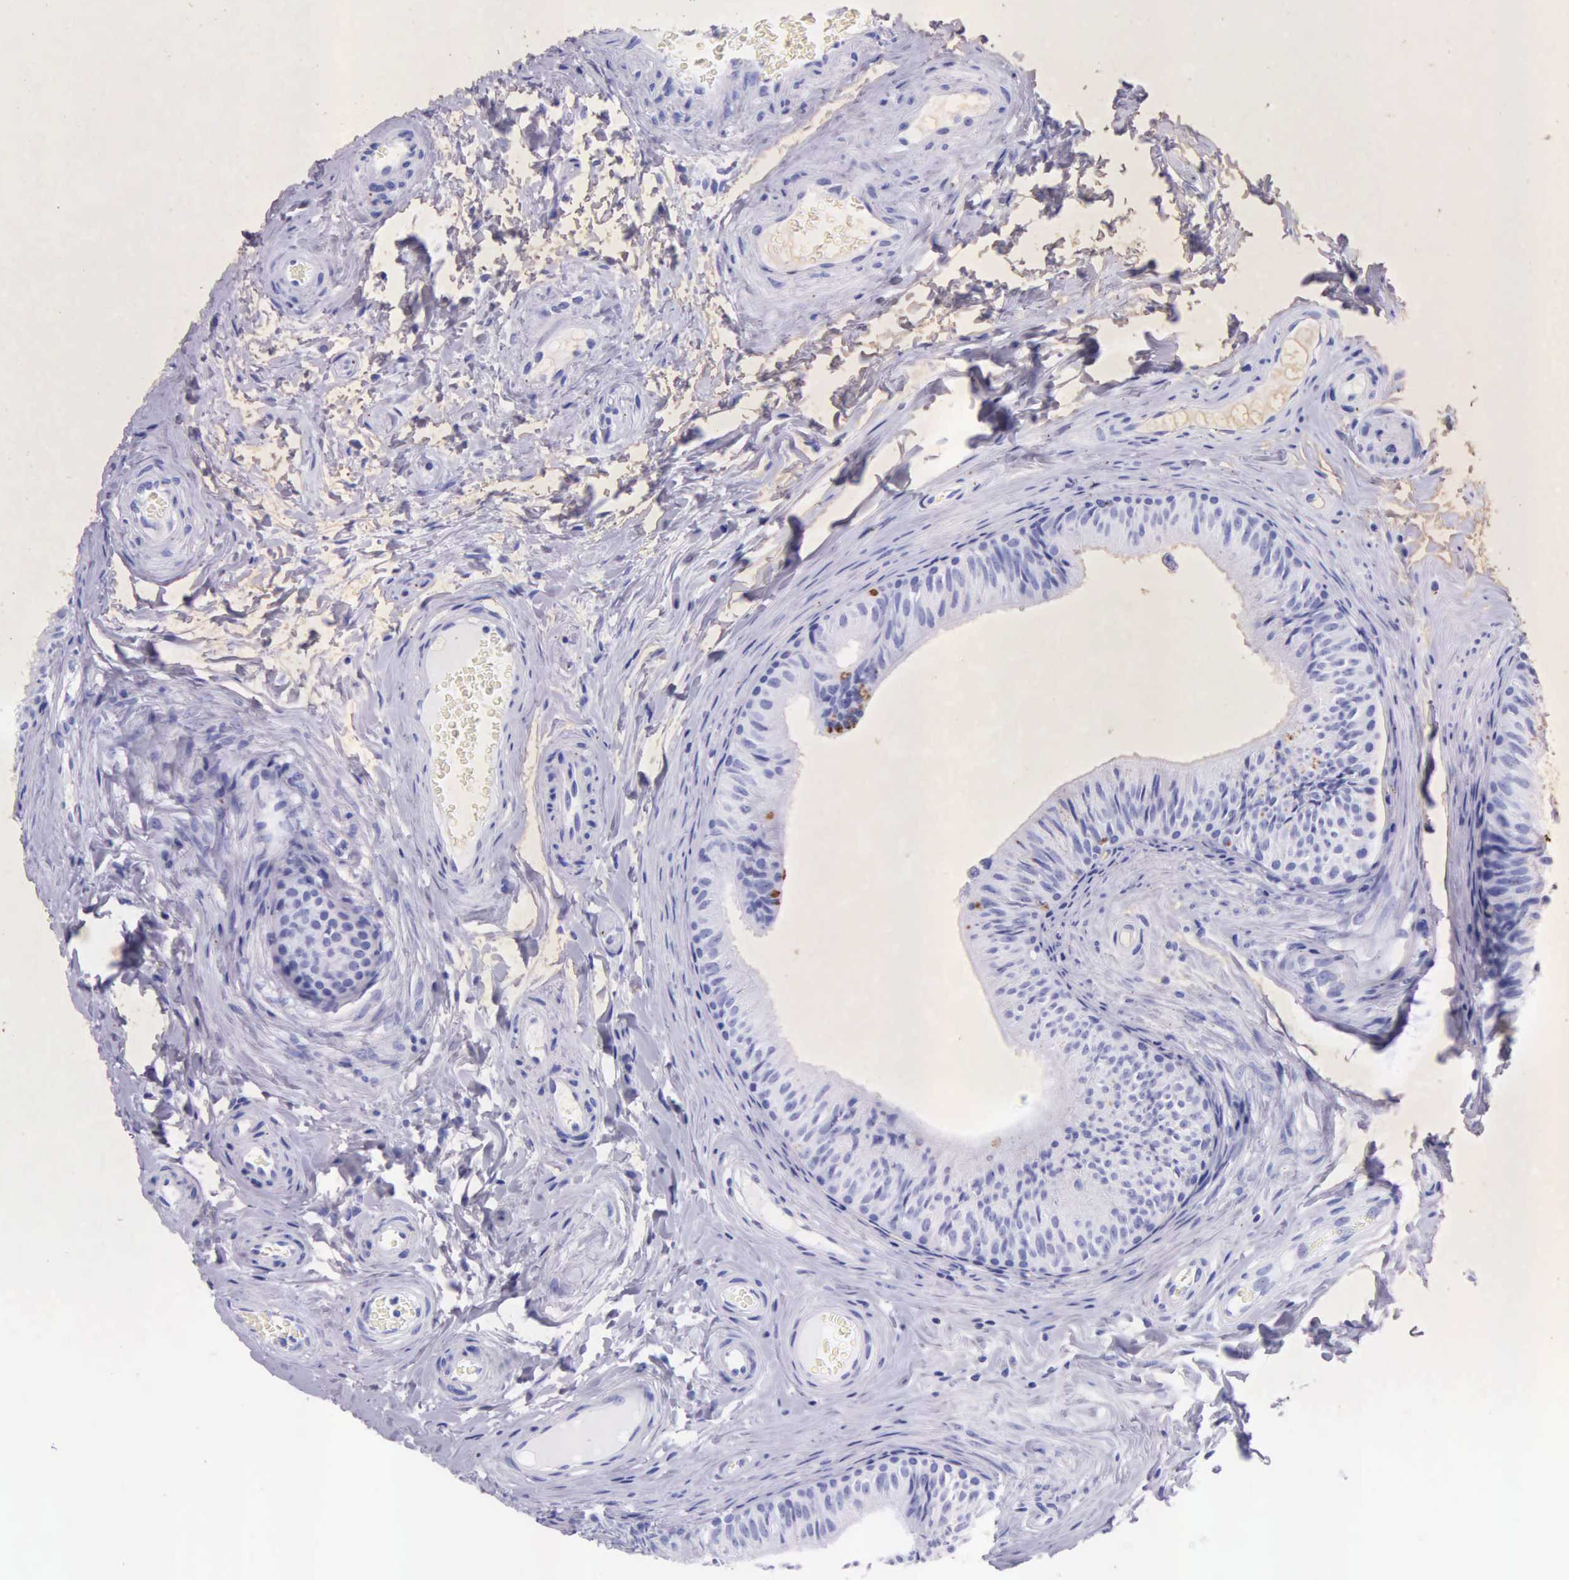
{"staining": {"intensity": "negative", "quantity": "none", "location": "none"}, "tissue": "epididymis", "cell_type": "Glandular cells", "image_type": "normal", "snomed": [{"axis": "morphology", "description": "Normal tissue, NOS"}, {"axis": "topography", "description": "Epididymis"}], "caption": "Glandular cells show no significant protein staining in unremarkable epididymis. (Brightfield microscopy of DAB (3,3'-diaminobenzidine) immunohistochemistry (IHC) at high magnification).", "gene": "KLK2", "patient": {"sex": "male", "age": 23}}